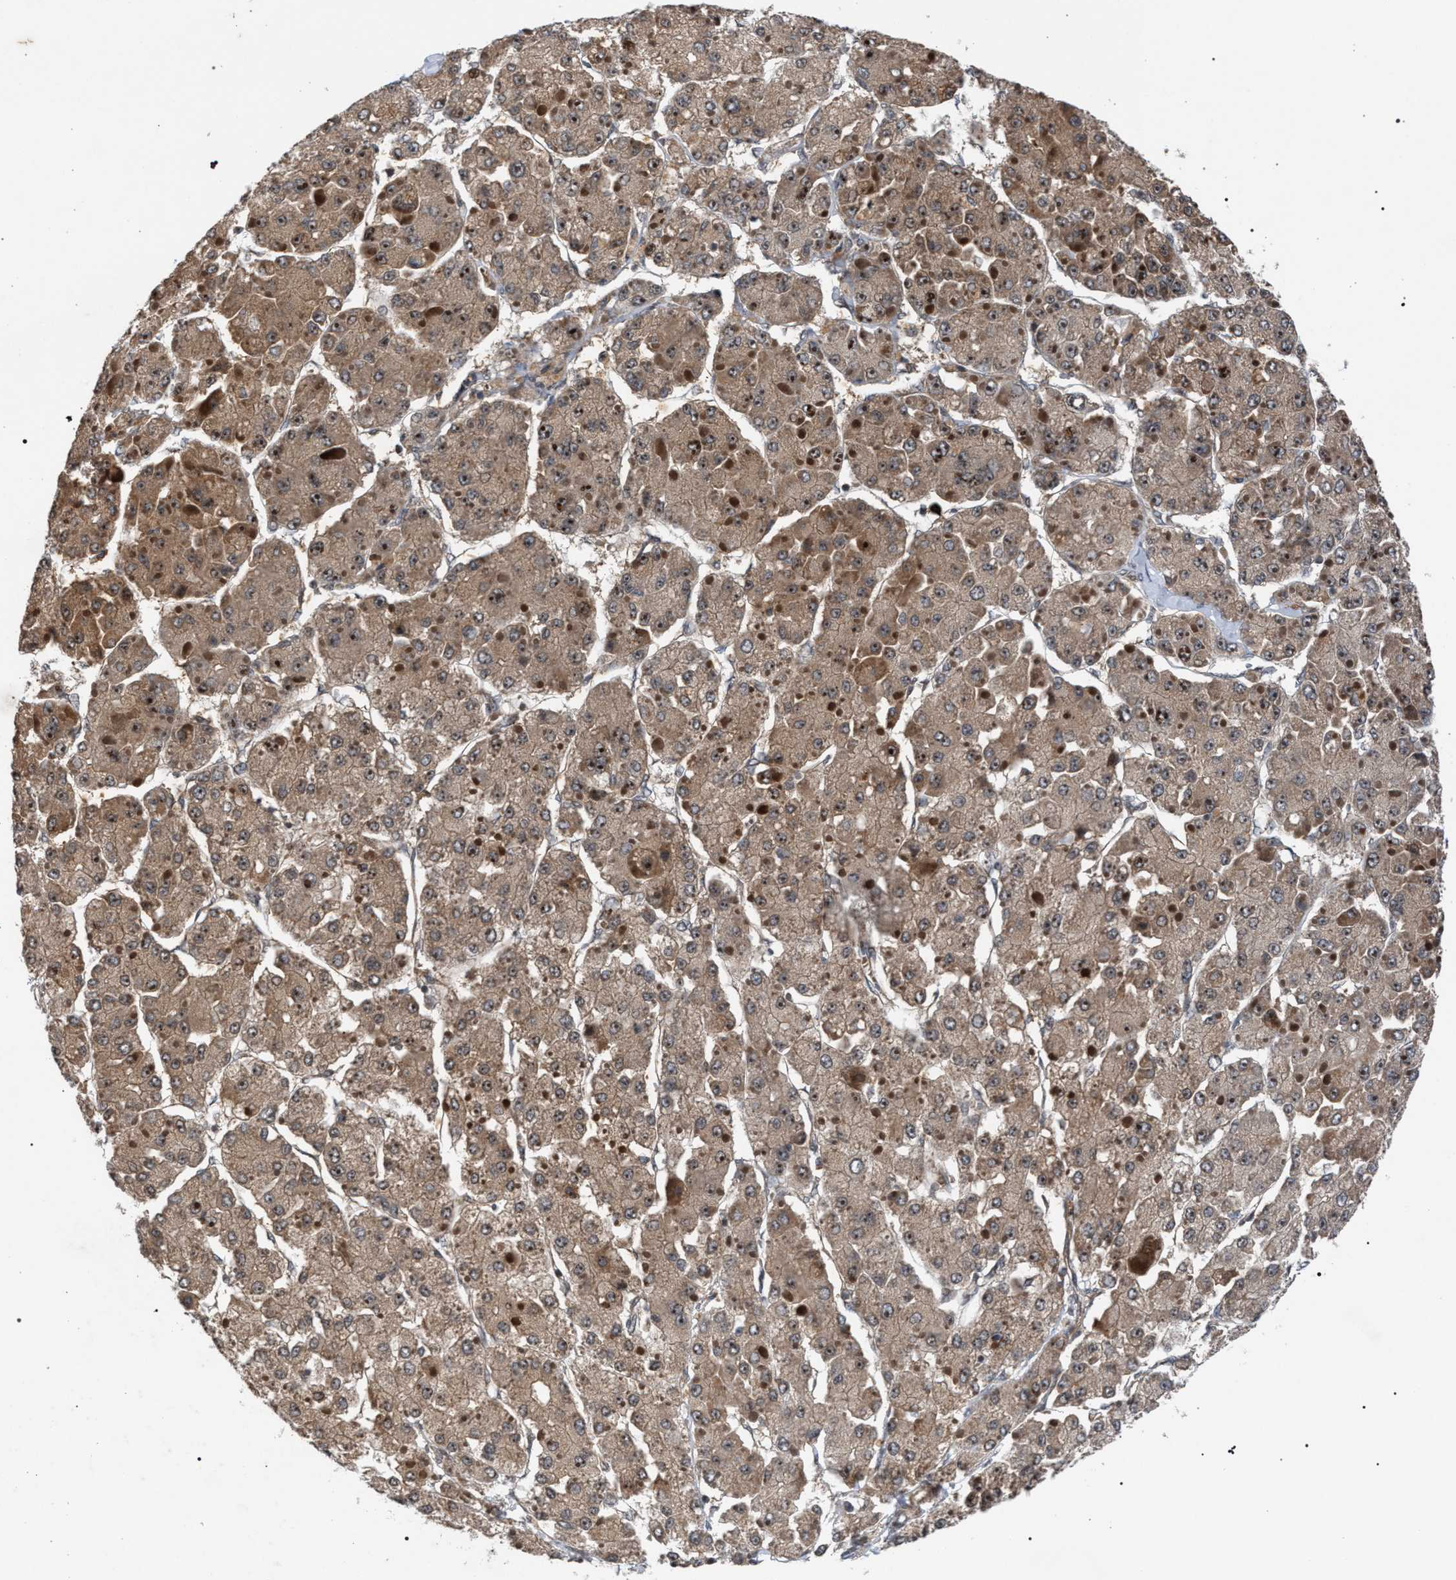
{"staining": {"intensity": "moderate", "quantity": ">75%", "location": "cytoplasmic/membranous,nuclear"}, "tissue": "liver cancer", "cell_type": "Tumor cells", "image_type": "cancer", "snomed": [{"axis": "morphology", "description": "Carcinoma, Hepatocellular, NOS"}, {"axis": "topography", "description": "Liver"}], "caption": "This is an image of immunohistochemistry staining of liver cancer (hepatocellular carcinoma), which shows moderate positivity in the cytoplasmic/membranous and nuclear of tumor cells.", "gene": "IRAK4", "patient": {"sex": "female", "age": 73}}